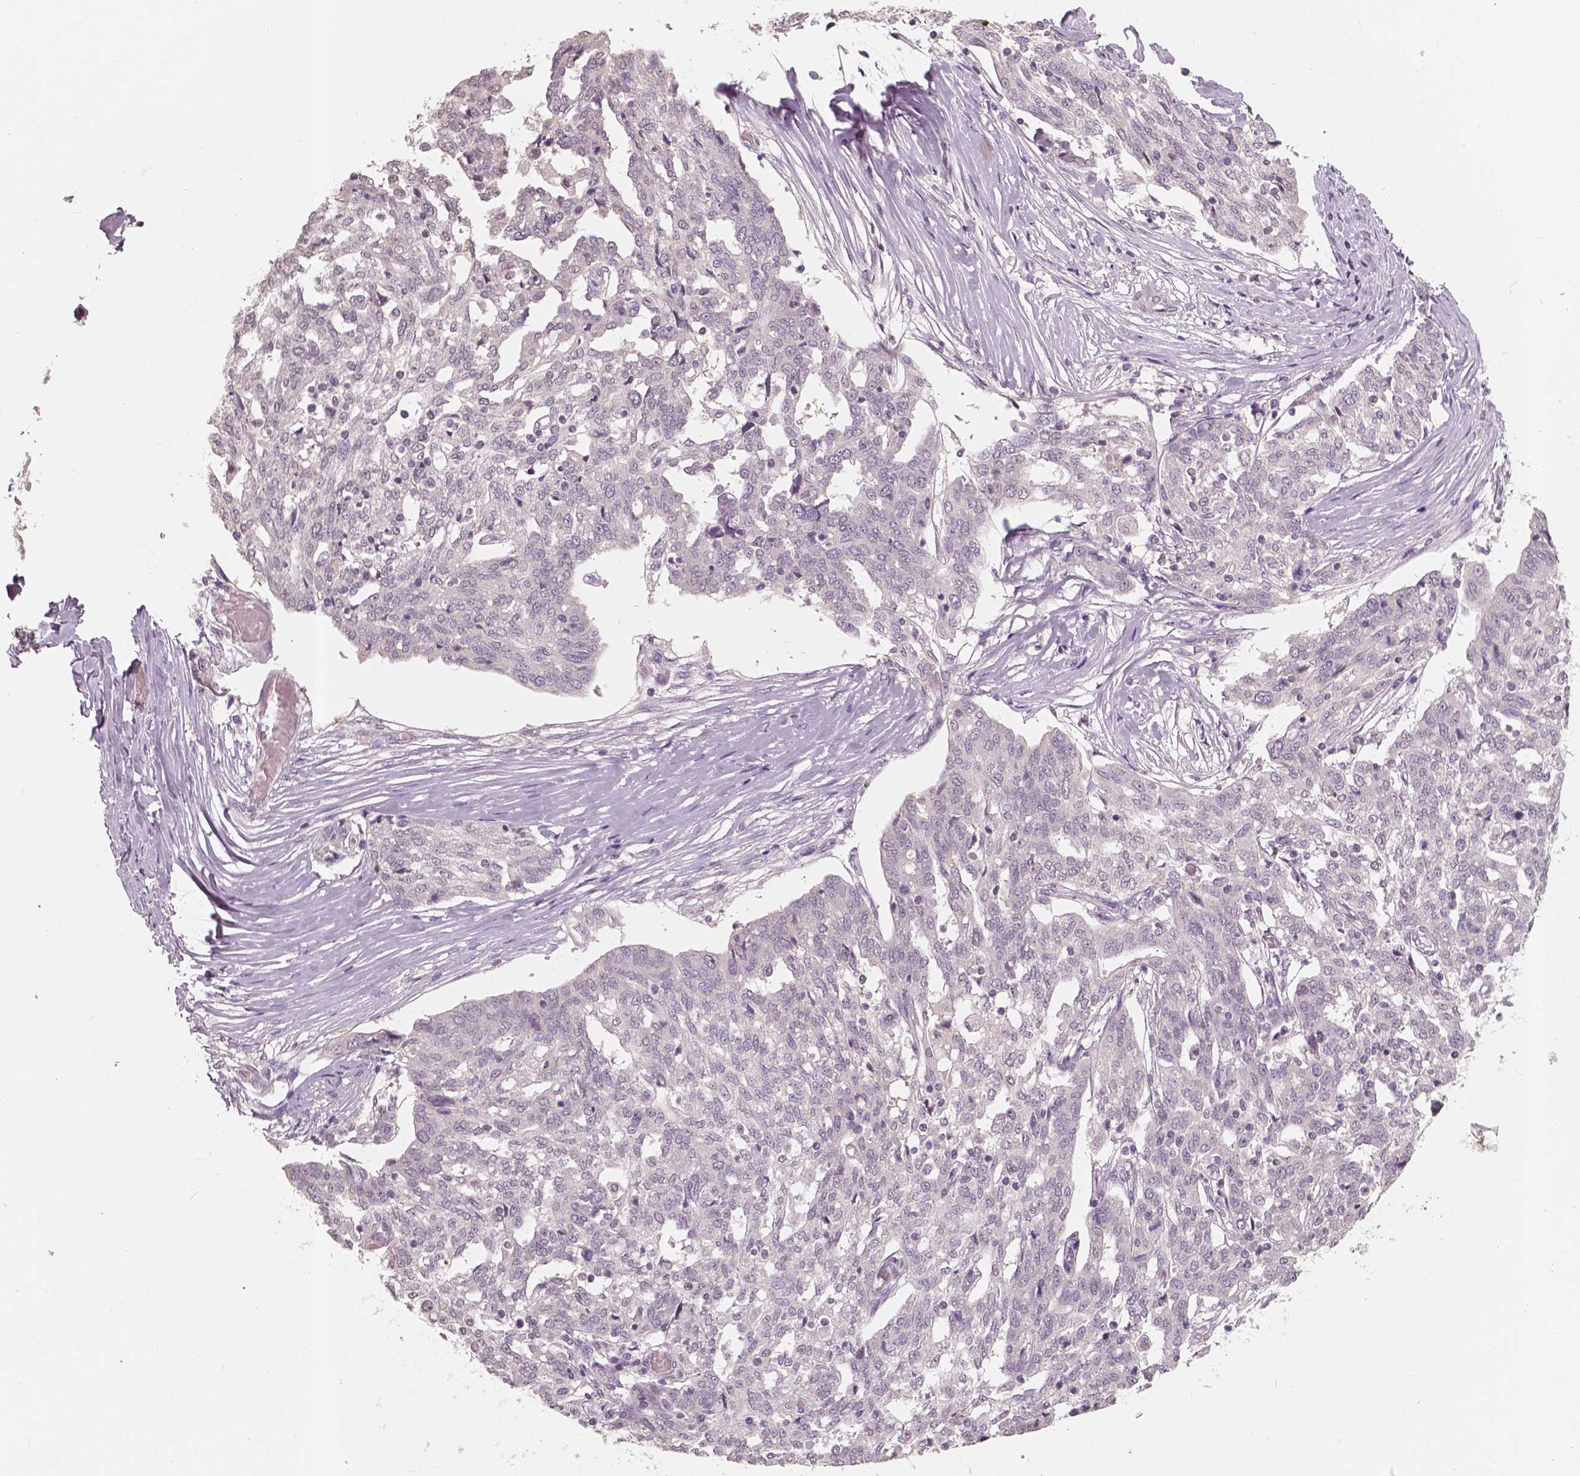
{"staining": {"intensity": "negative", "quantity": "none", "location": "none"}, "tissue": "ovarian cancer", "cell_type": "Tumor cells", "image_type": "cancer", "snomed": [{"axis": "morphology", "description": "Cystadenocarcinoma, serous, NOS"}, {"axis": "topography", "description": "Ovary"}], "caption": "The micrograph exhibits no staining of tumor cells in ovarian cancer (serous cystadenocarcinoma).", "gene": "SAT2", "patient": {"sex": "female", "age": 67}}